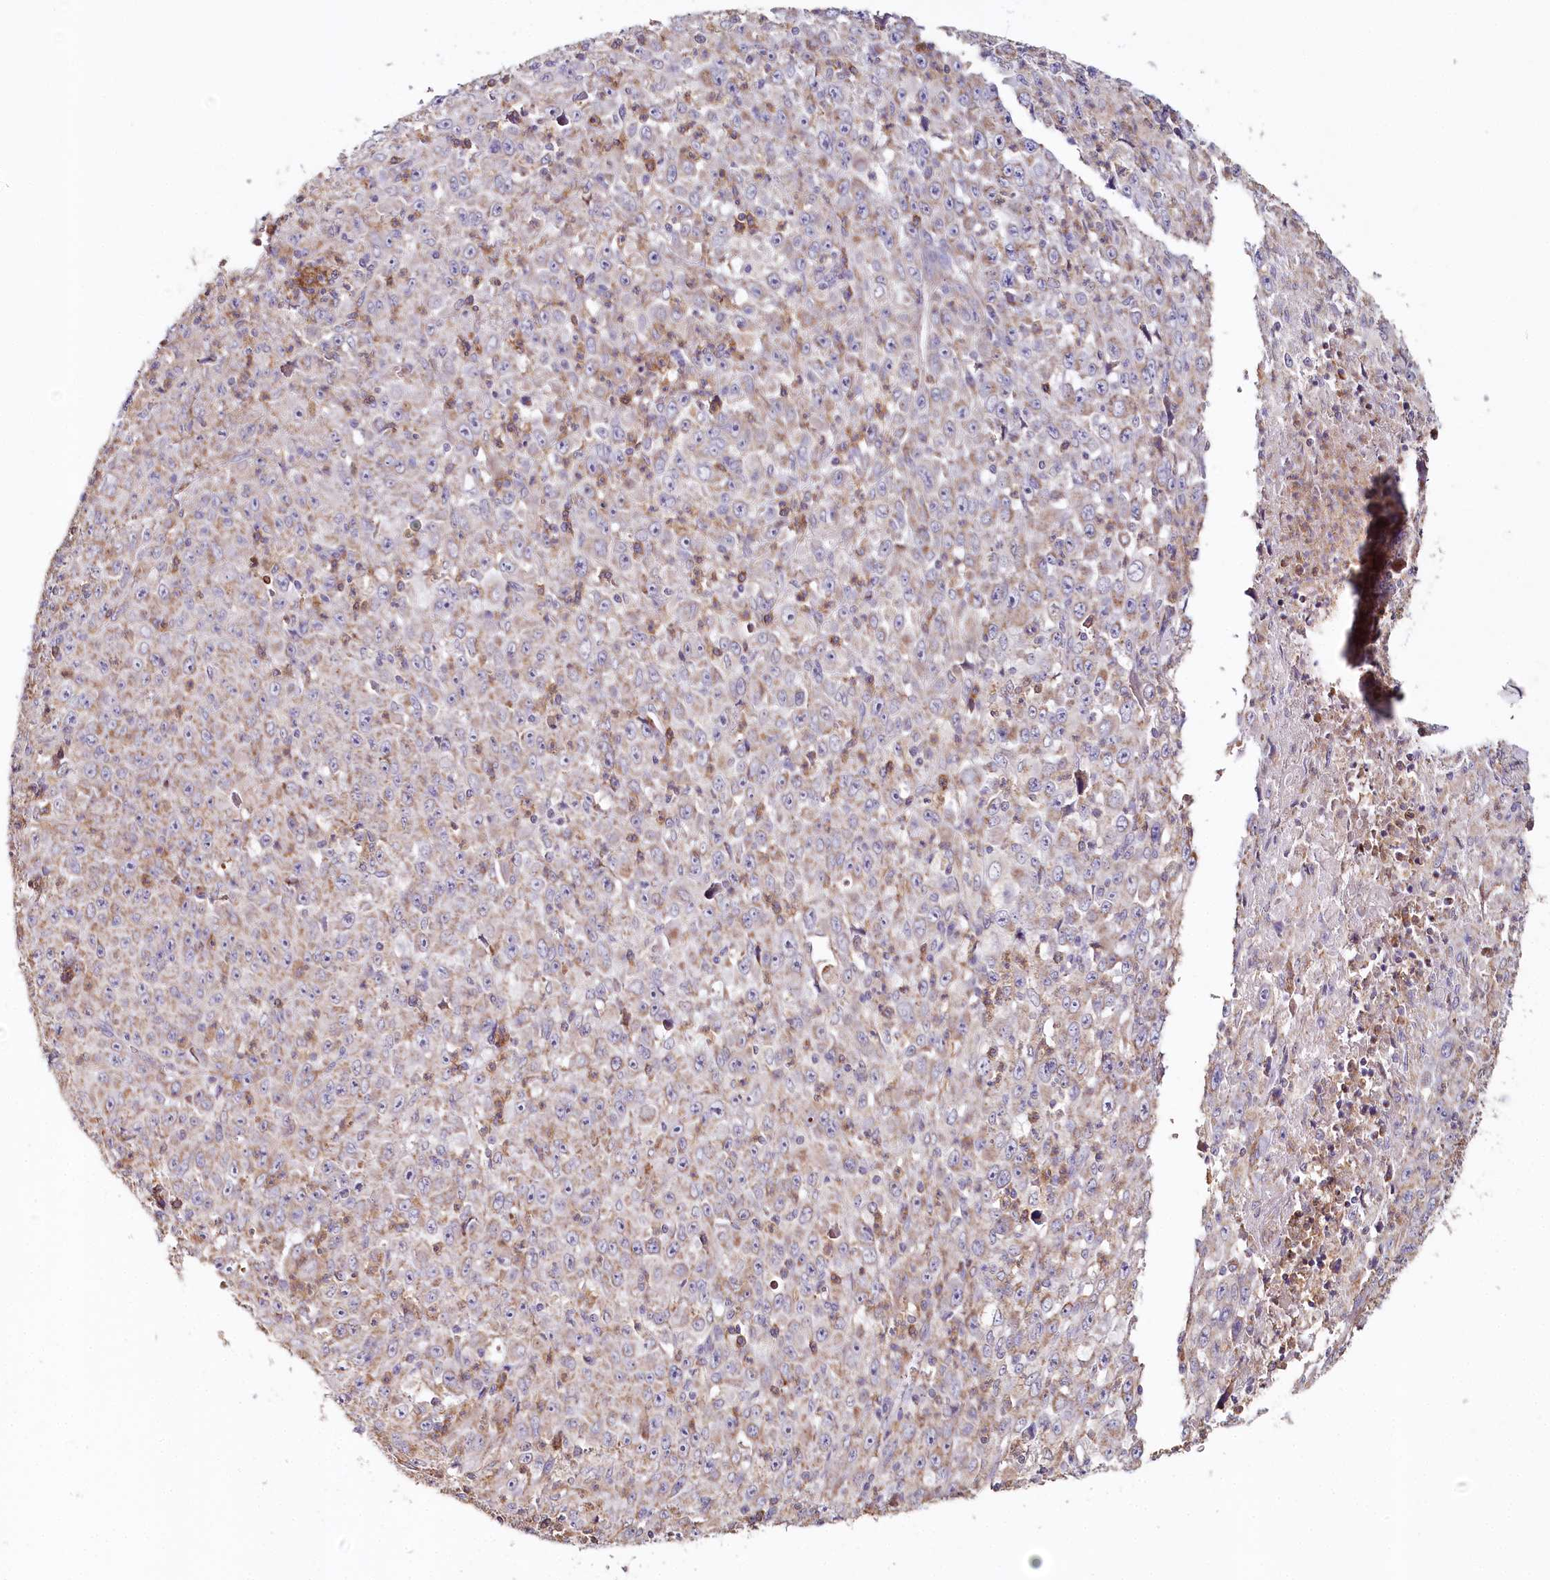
{"staining": {"intensity": "weak", "quantity": "<25%", "location": "cytoplasmic/membranous"}, "tissue": "melanoma", "cell_type": "Tumor cells", "image_type": "cancer", "snomed": [{"axis": "morphology", "description": "Malignant melanoma, Metastatic site"}, {"axis": "topography", "description": "Skin"}], "caption": "Tumor cells show no significant protein positivity in melanoma.", "gene": "MMP25", "patient": {"sex": "female", "age": 56}}